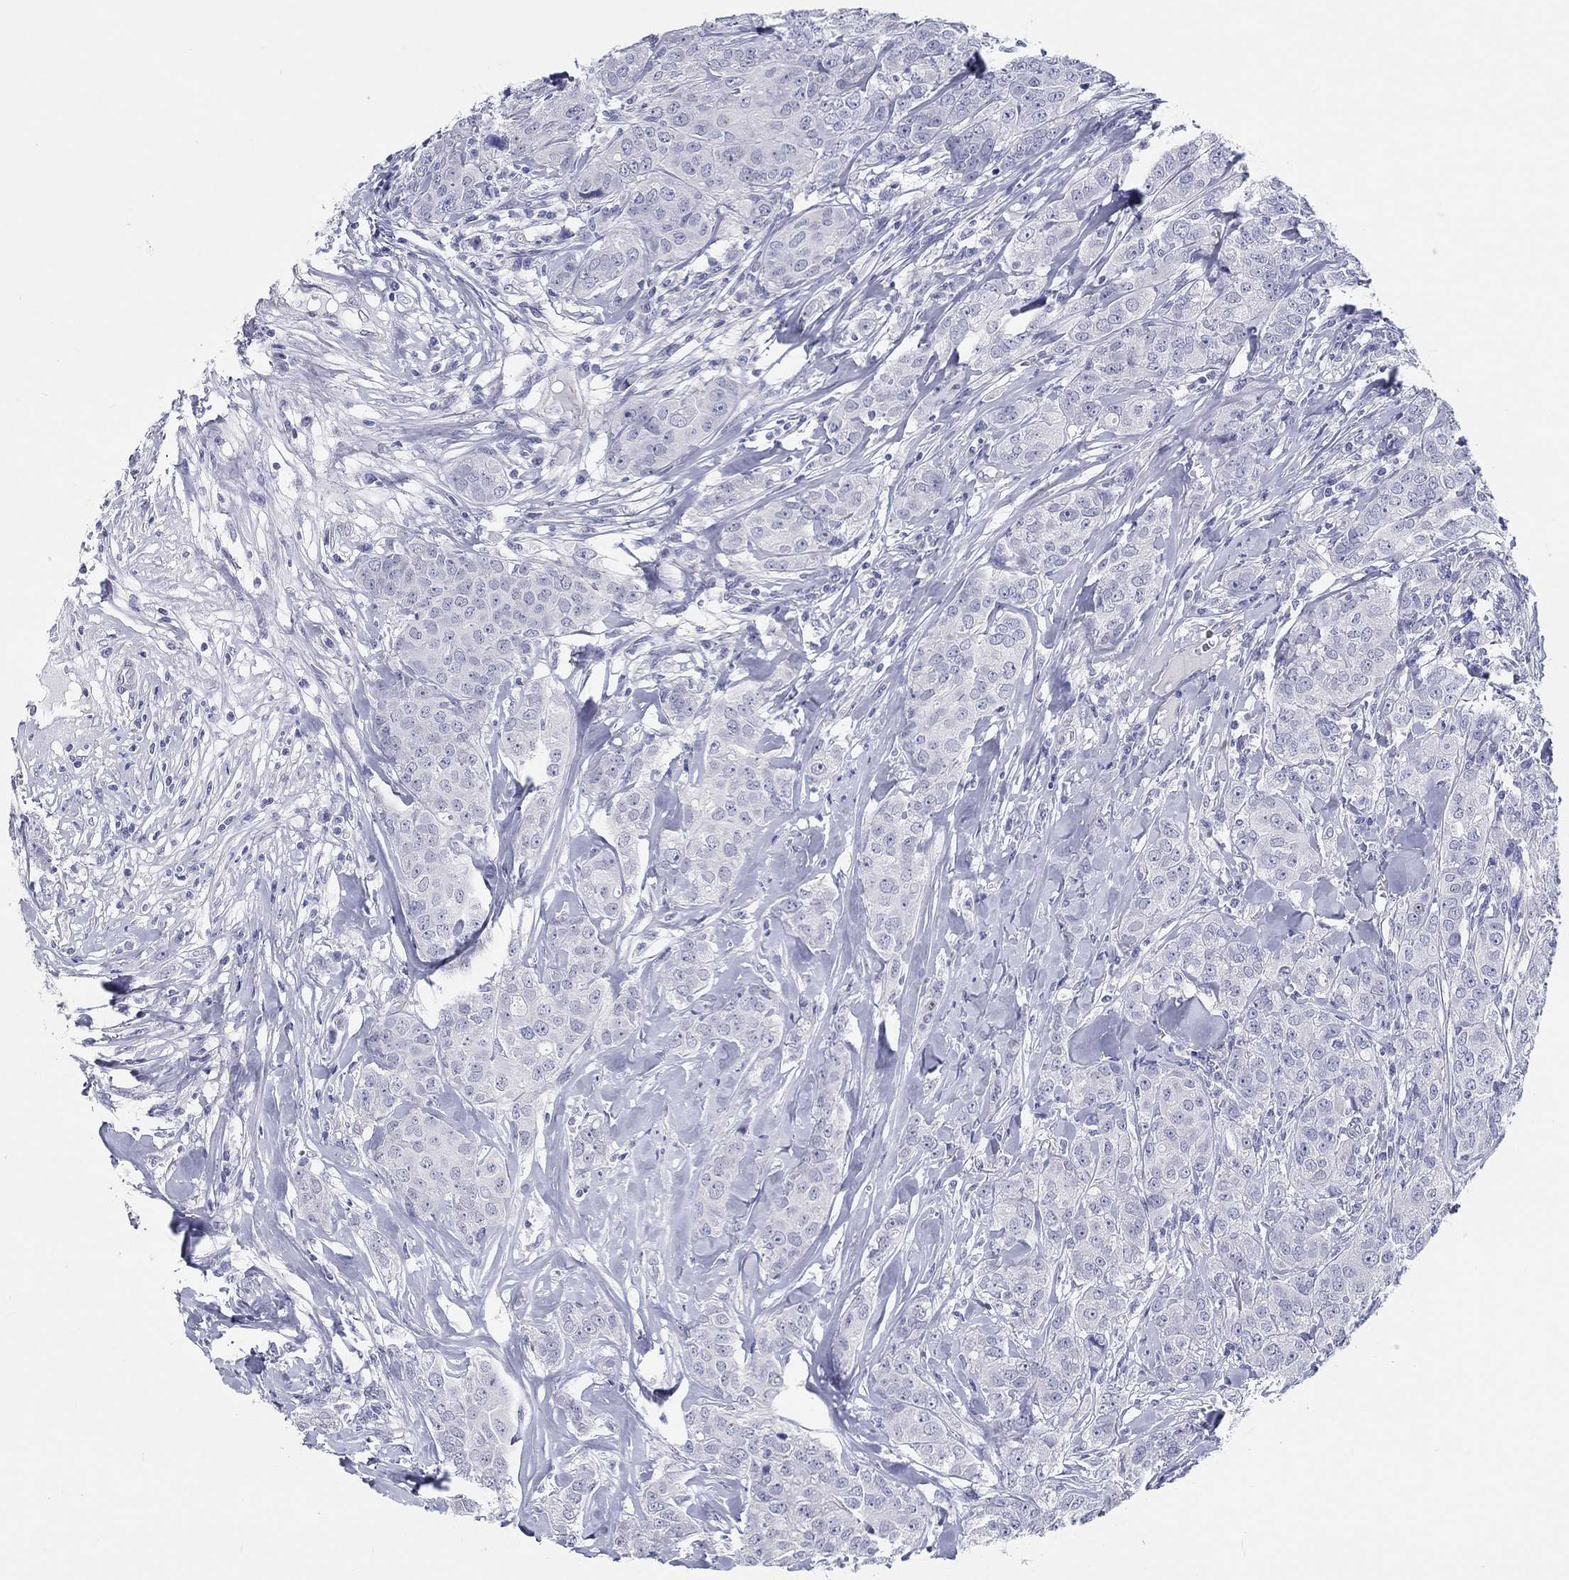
{"staining": {"intensity": "negative", "quantity": "none", "location": "none"}, "tissue": "breast cancer", "cell_type": "Tumor cells", "image_type": "cancer", "snomed": [{"axis": "morphology", "description": "Duct carcinoma"}, {"axis": "topography", "description": "Breast"}], "caption": "Immunohistochemistry histopathology image of breast cancer stained for a protein (brown), which reveals no expression in tumor cells.", "gene": "CRYGD", "patient": {"sex": "female", "age": 43}}